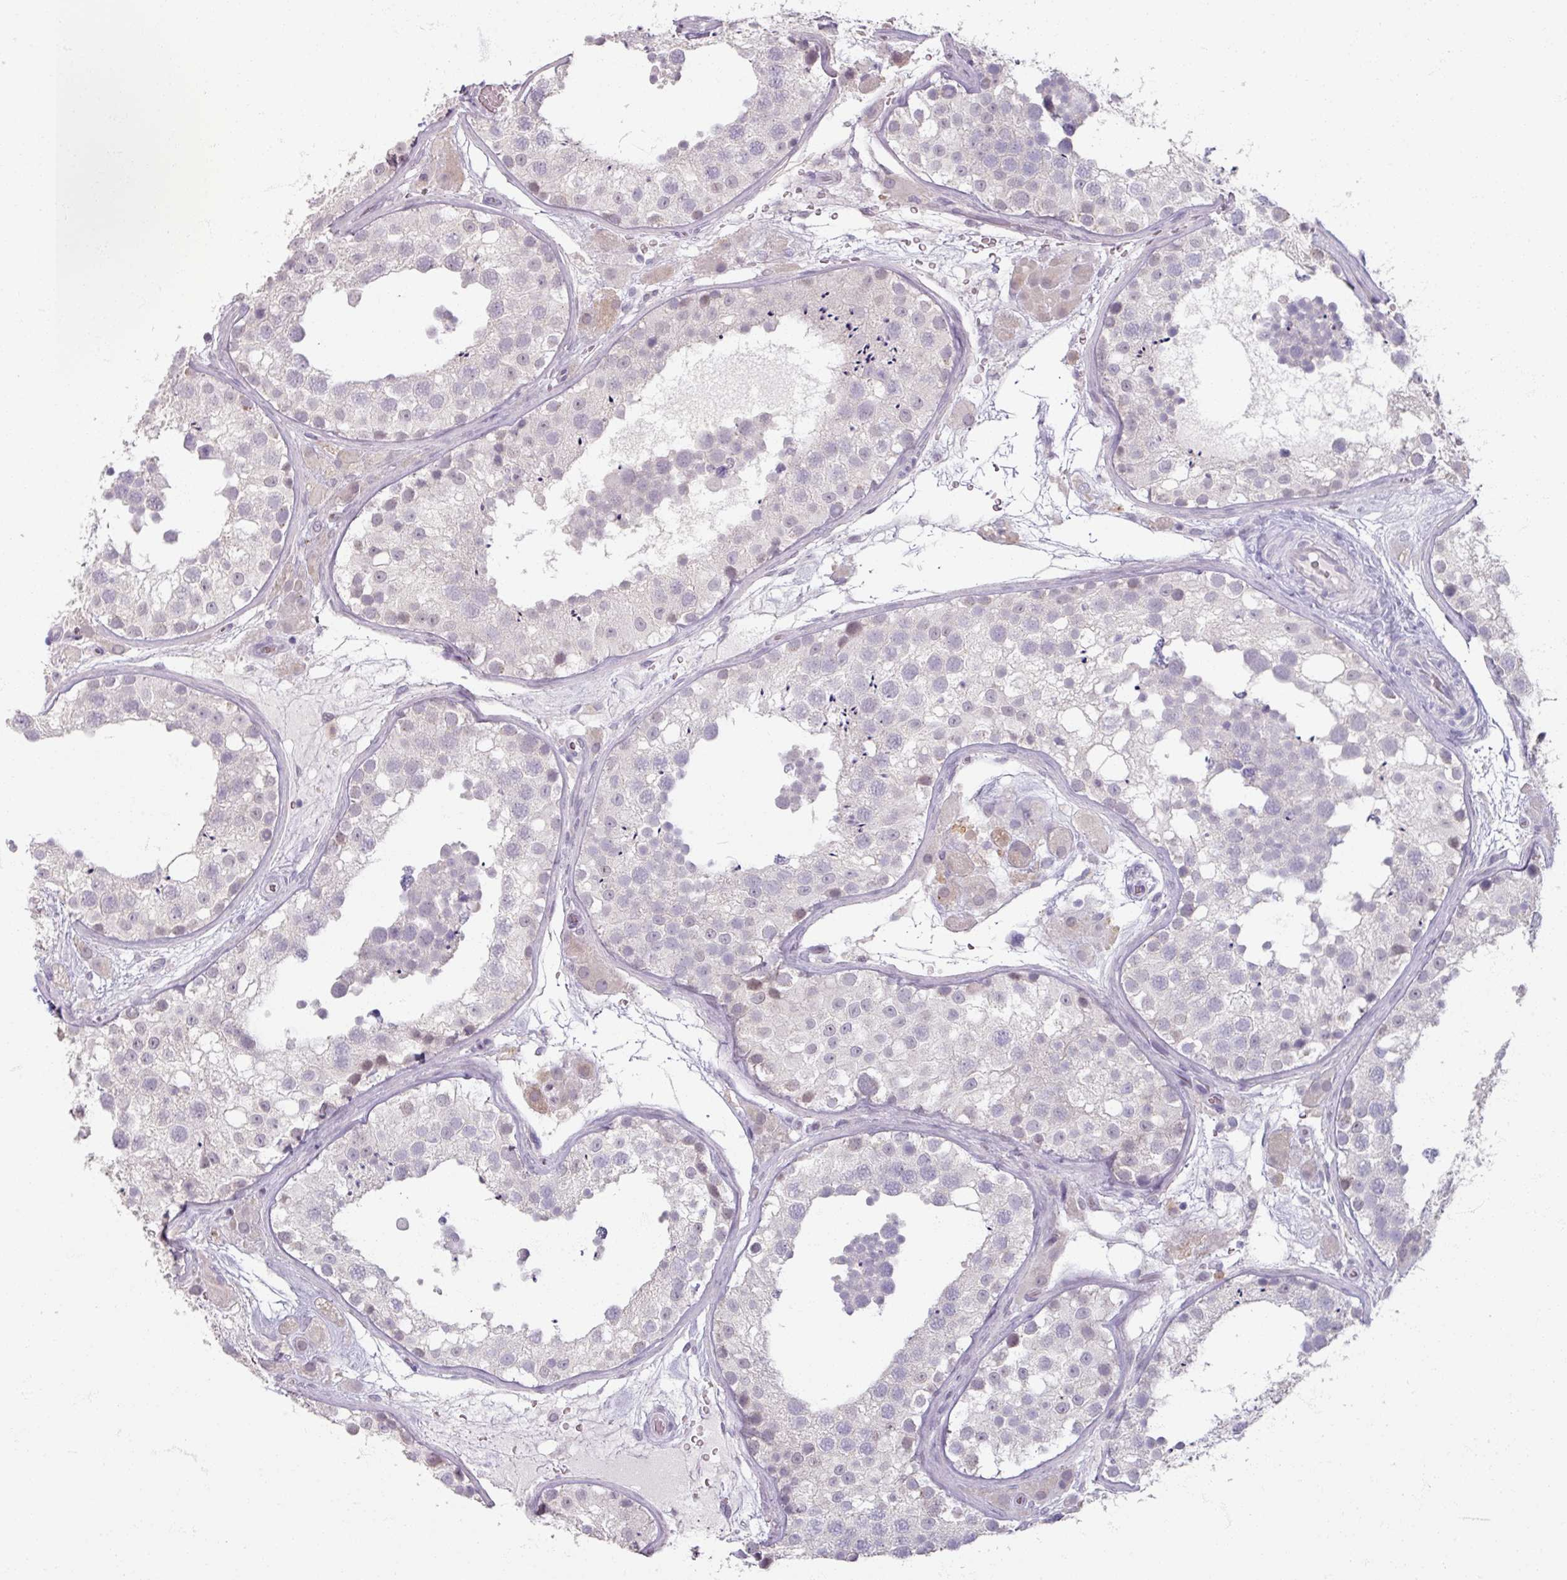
{"staining": {"intensity": "weak", "quantity": "<25%", "location": "cytoplasmic/membranous"}, "tissue": "testis", "cell_type": "Cells in seminiferous ducts", "image_type": "normal", "snomed": [{"axis": "morphology", "description": "Normal tissue, NOS"}, {"axis": "topography", "description": "Testis"}], "caption": "Immunohistochemical staining of benign testis reveals no significant expression in cells in seminiferous ducts.", "gene": "SOX11", "patient": {"sex": "male", "age": 26}}